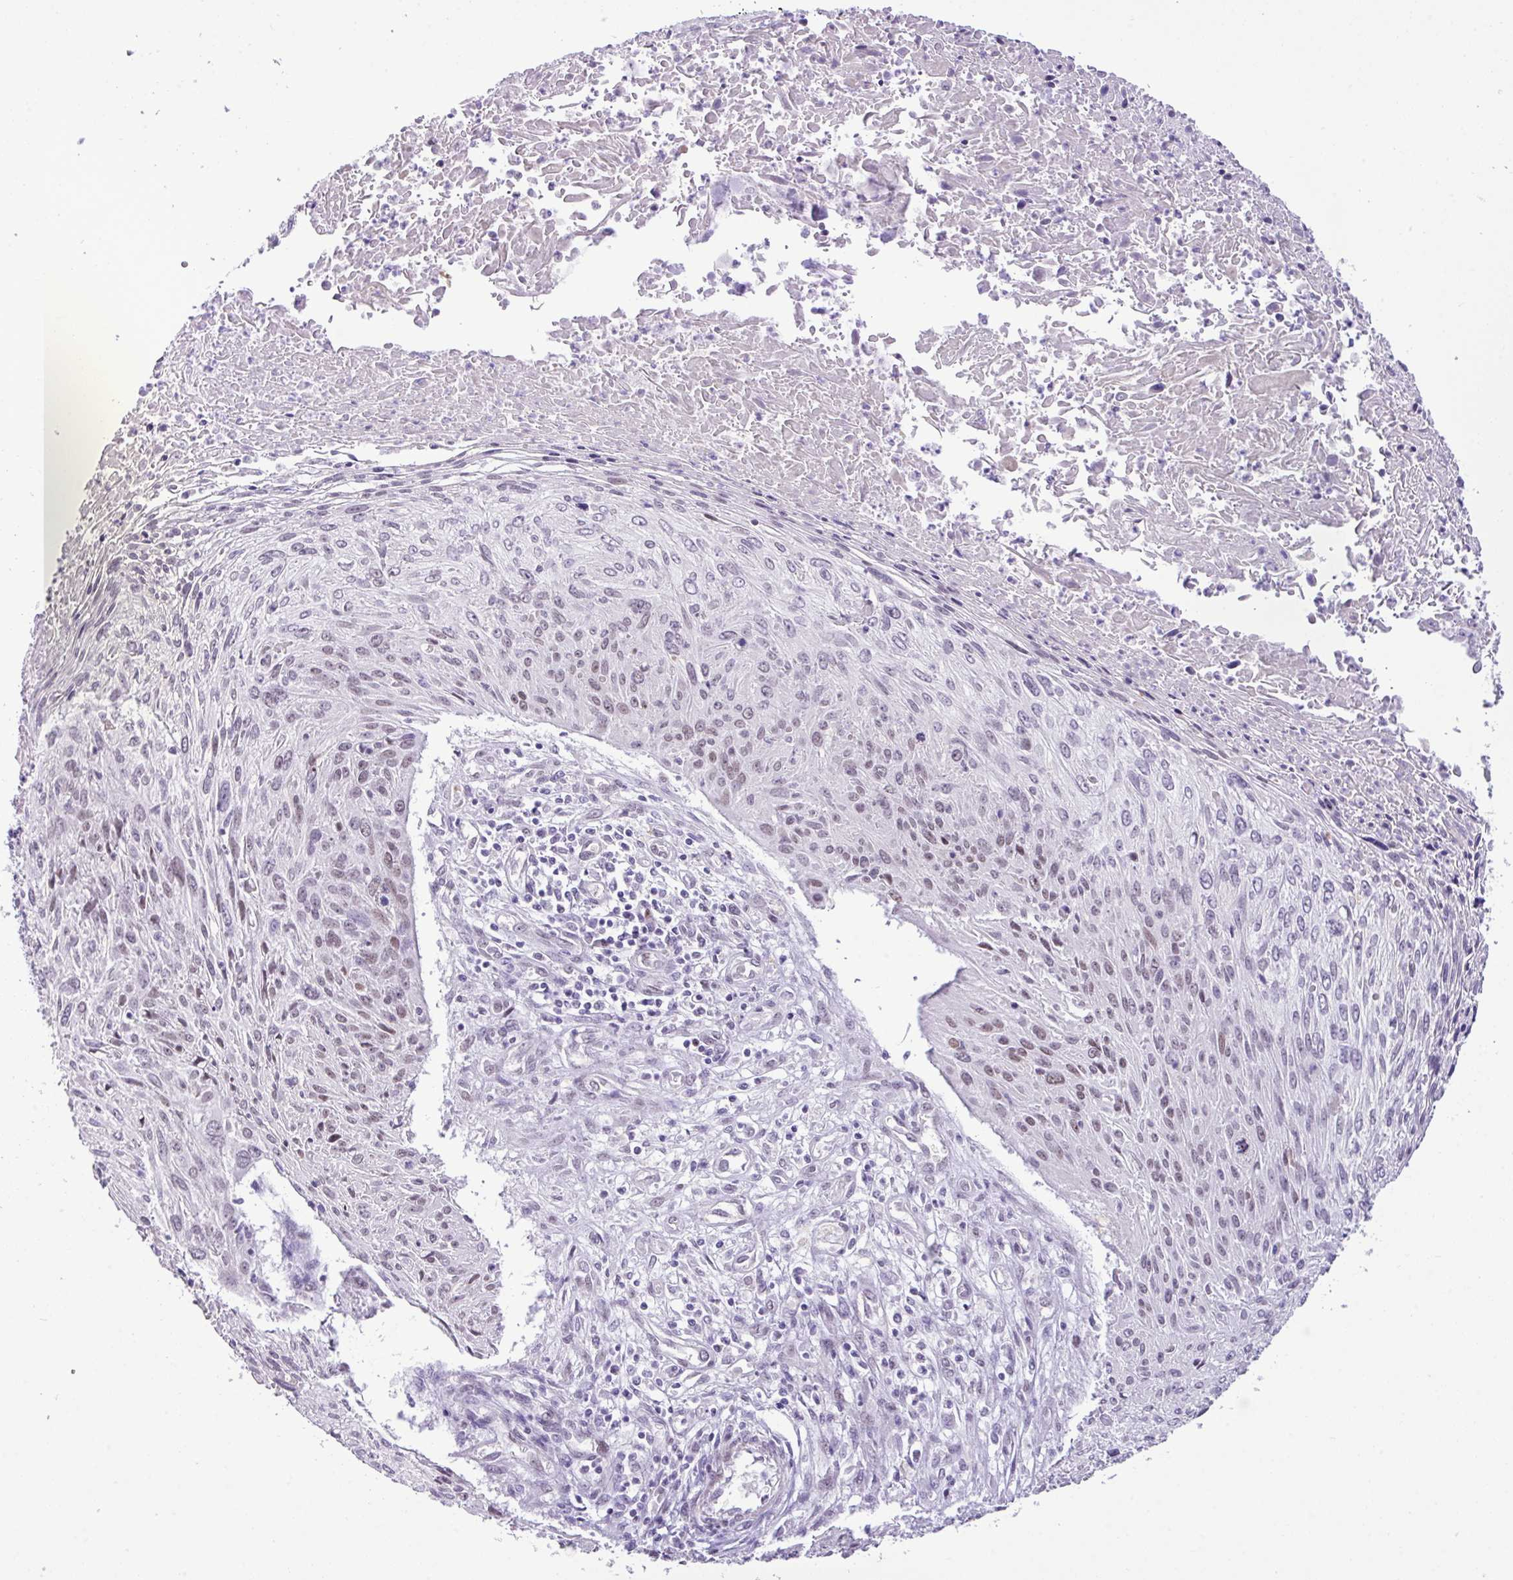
{"staining": {"intensity": "weak", "quantity": "<25%", "location": "nuclear"}, "tissue": "cervical cancer", "cell_type": "Tumor cells", "image_type": "cancer", "snomed": [{"axis": "morphology", "description": "Squamous cell carcinoma, NOS"}, {"axis": "topography", "description": "Cervix"}], "caption": "This is an IHC micrograph of human cervical cancer. There is no staining in tumor cells.", "gene": "YLPM1", "patient": {"sex": "female", "age": 51}}